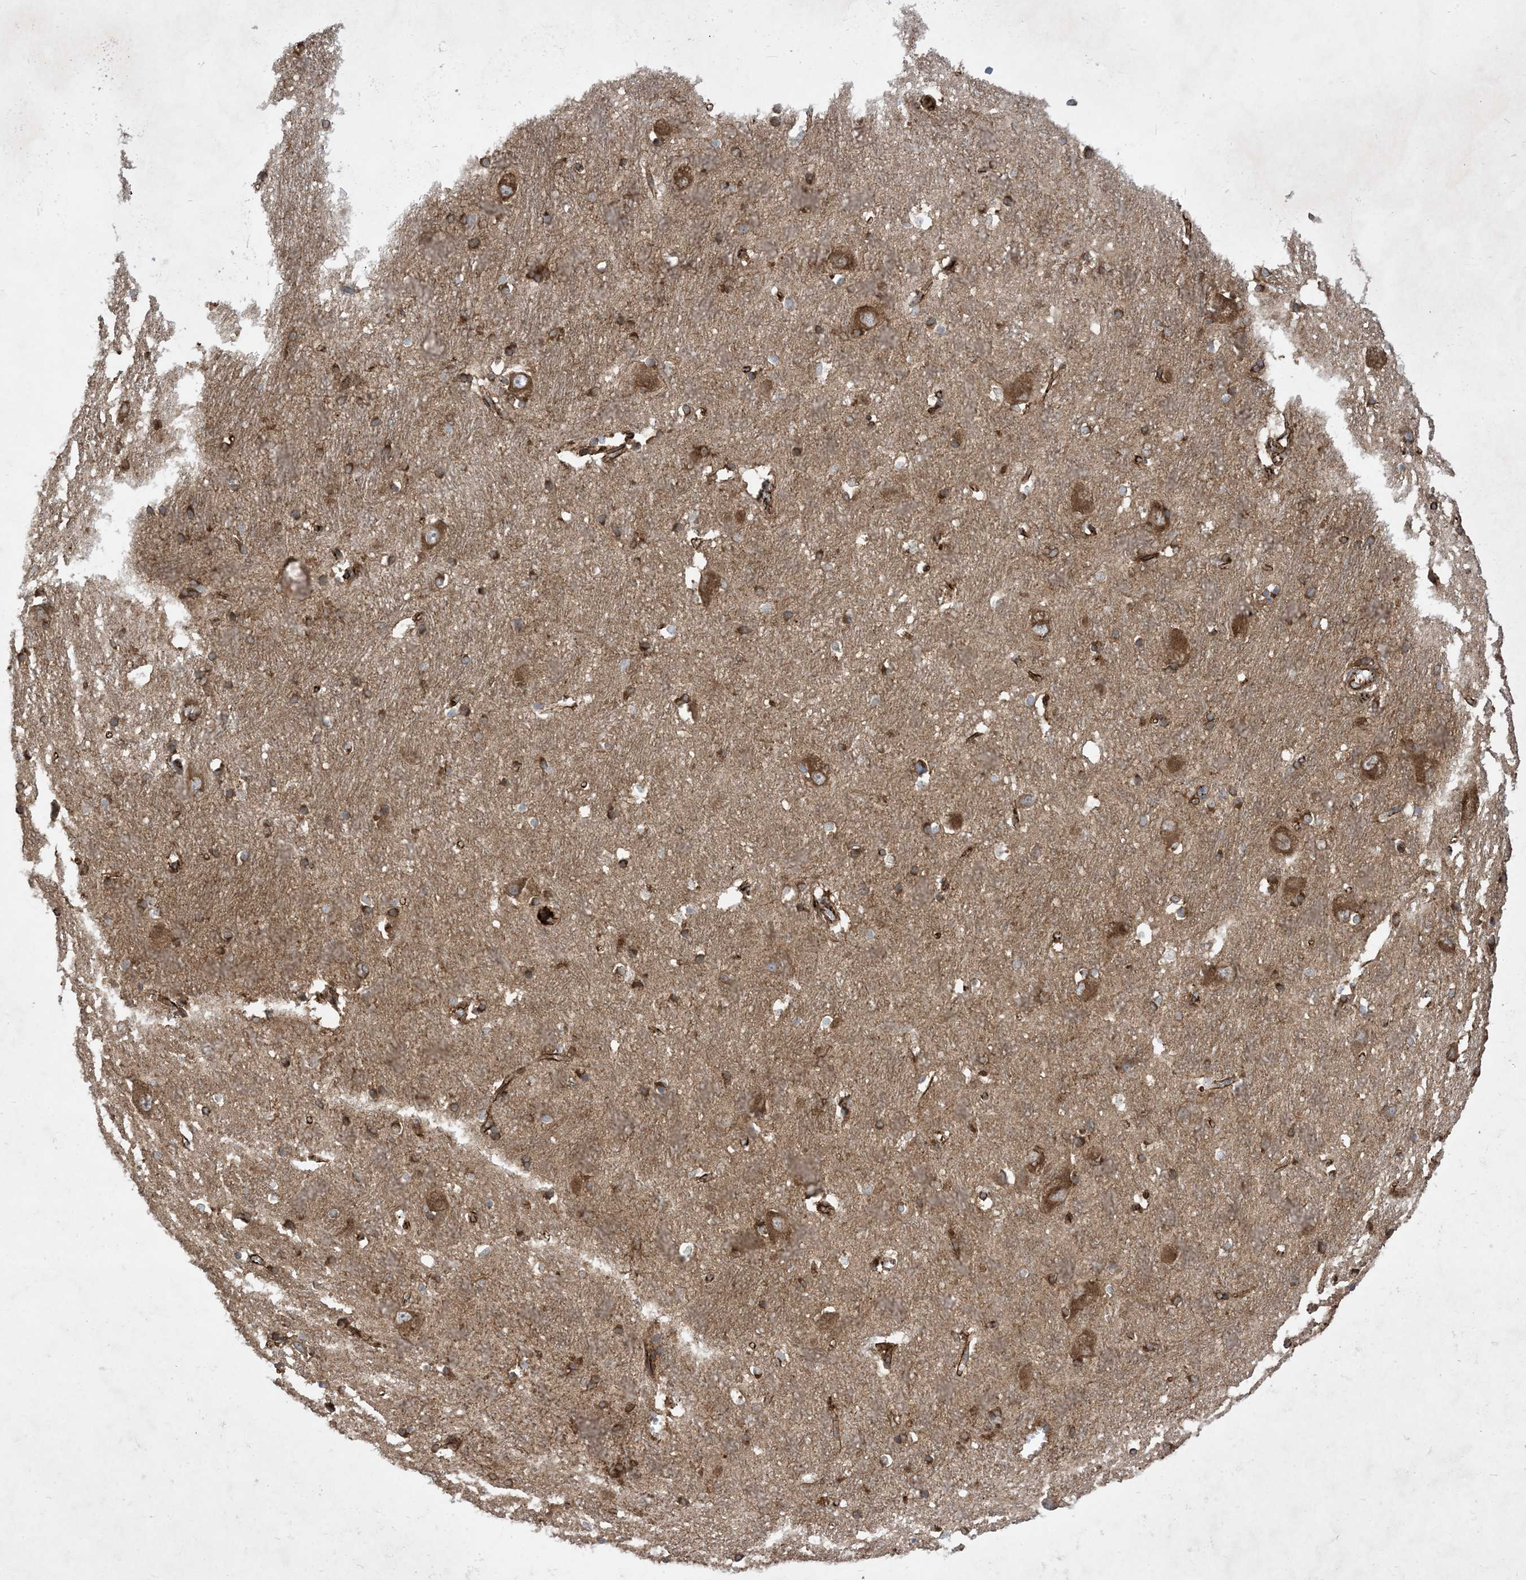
{"staining": {"intensity": "moderate", "quantity": ">75%", "location": "cytoplasmic/membranous"}, "tissue": "caudate", "cell_type": "Glial cells", "image_type": "normal", "snomed": [{"axis": "morphology", "description": "Normal tissue, NOS"}, {"axis": "topography", "description": "Lateral ventricle wall"}], "caption": "Protein staining by immunohistochemistry (IHC) shows moderate cytoplasmic/membranous staining in approximately >75% of glial cells in benign caudate. The protein of interest is shown in brown color, while the nuclei are stained blue.", "gene": "OTOP1", "patient": {"sex": "male", "age": 37}}